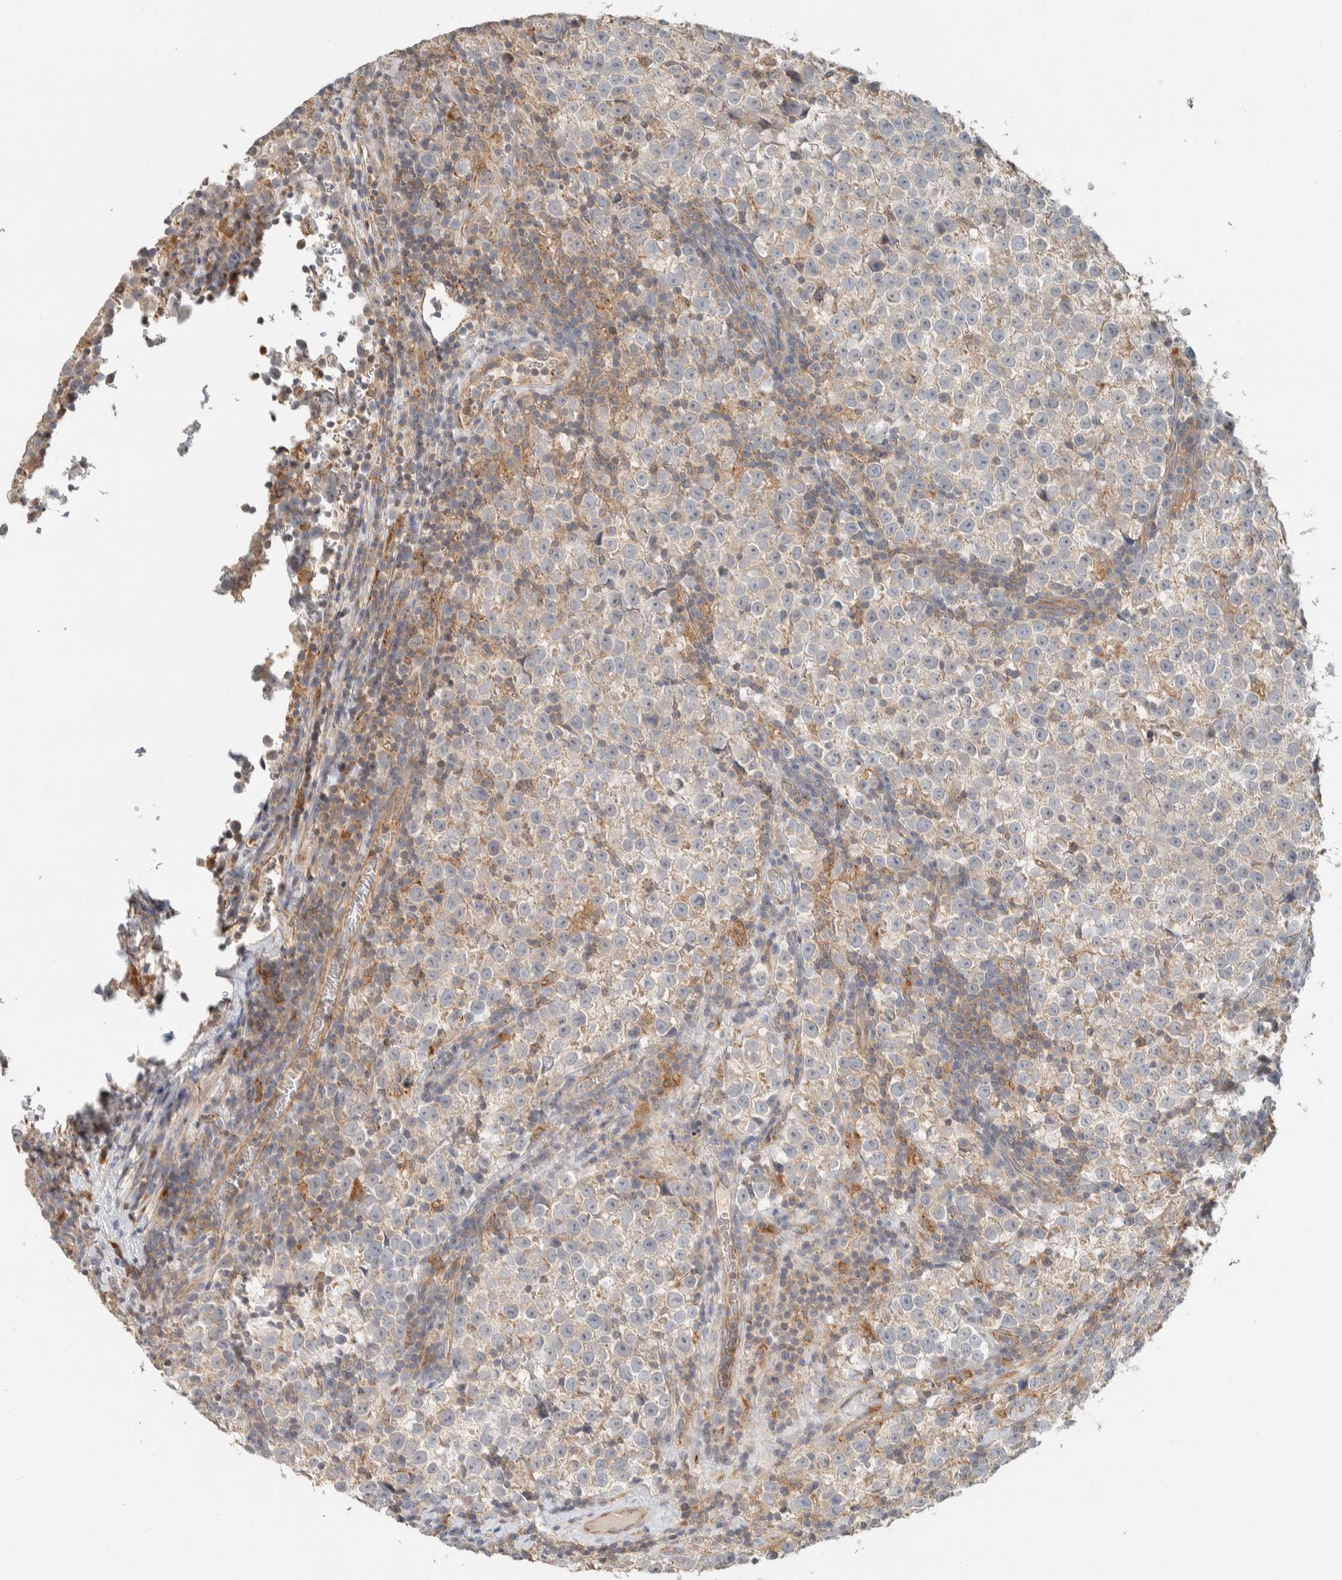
{"staining": {"intensity": "negative", "quantity": "none", "location": "none"}, "tissue": "testis cancer", "cell_type": "Tumor cells", "image_type": "cancer", "snomed": [{"axis": "morphology", "description": "Normal tissue, NOS"}, {"axis": "morphology", "description": "Seminoma, NOS"}, {"axis": "topography", "description": "Testis"}], "caption": "This is an immunohistochemistry micrograph of testis cancer (seminoma). There is no staining in tumor cells.", "gene": "PDE7B", "patient": {"sex": "male", "age": 43}}